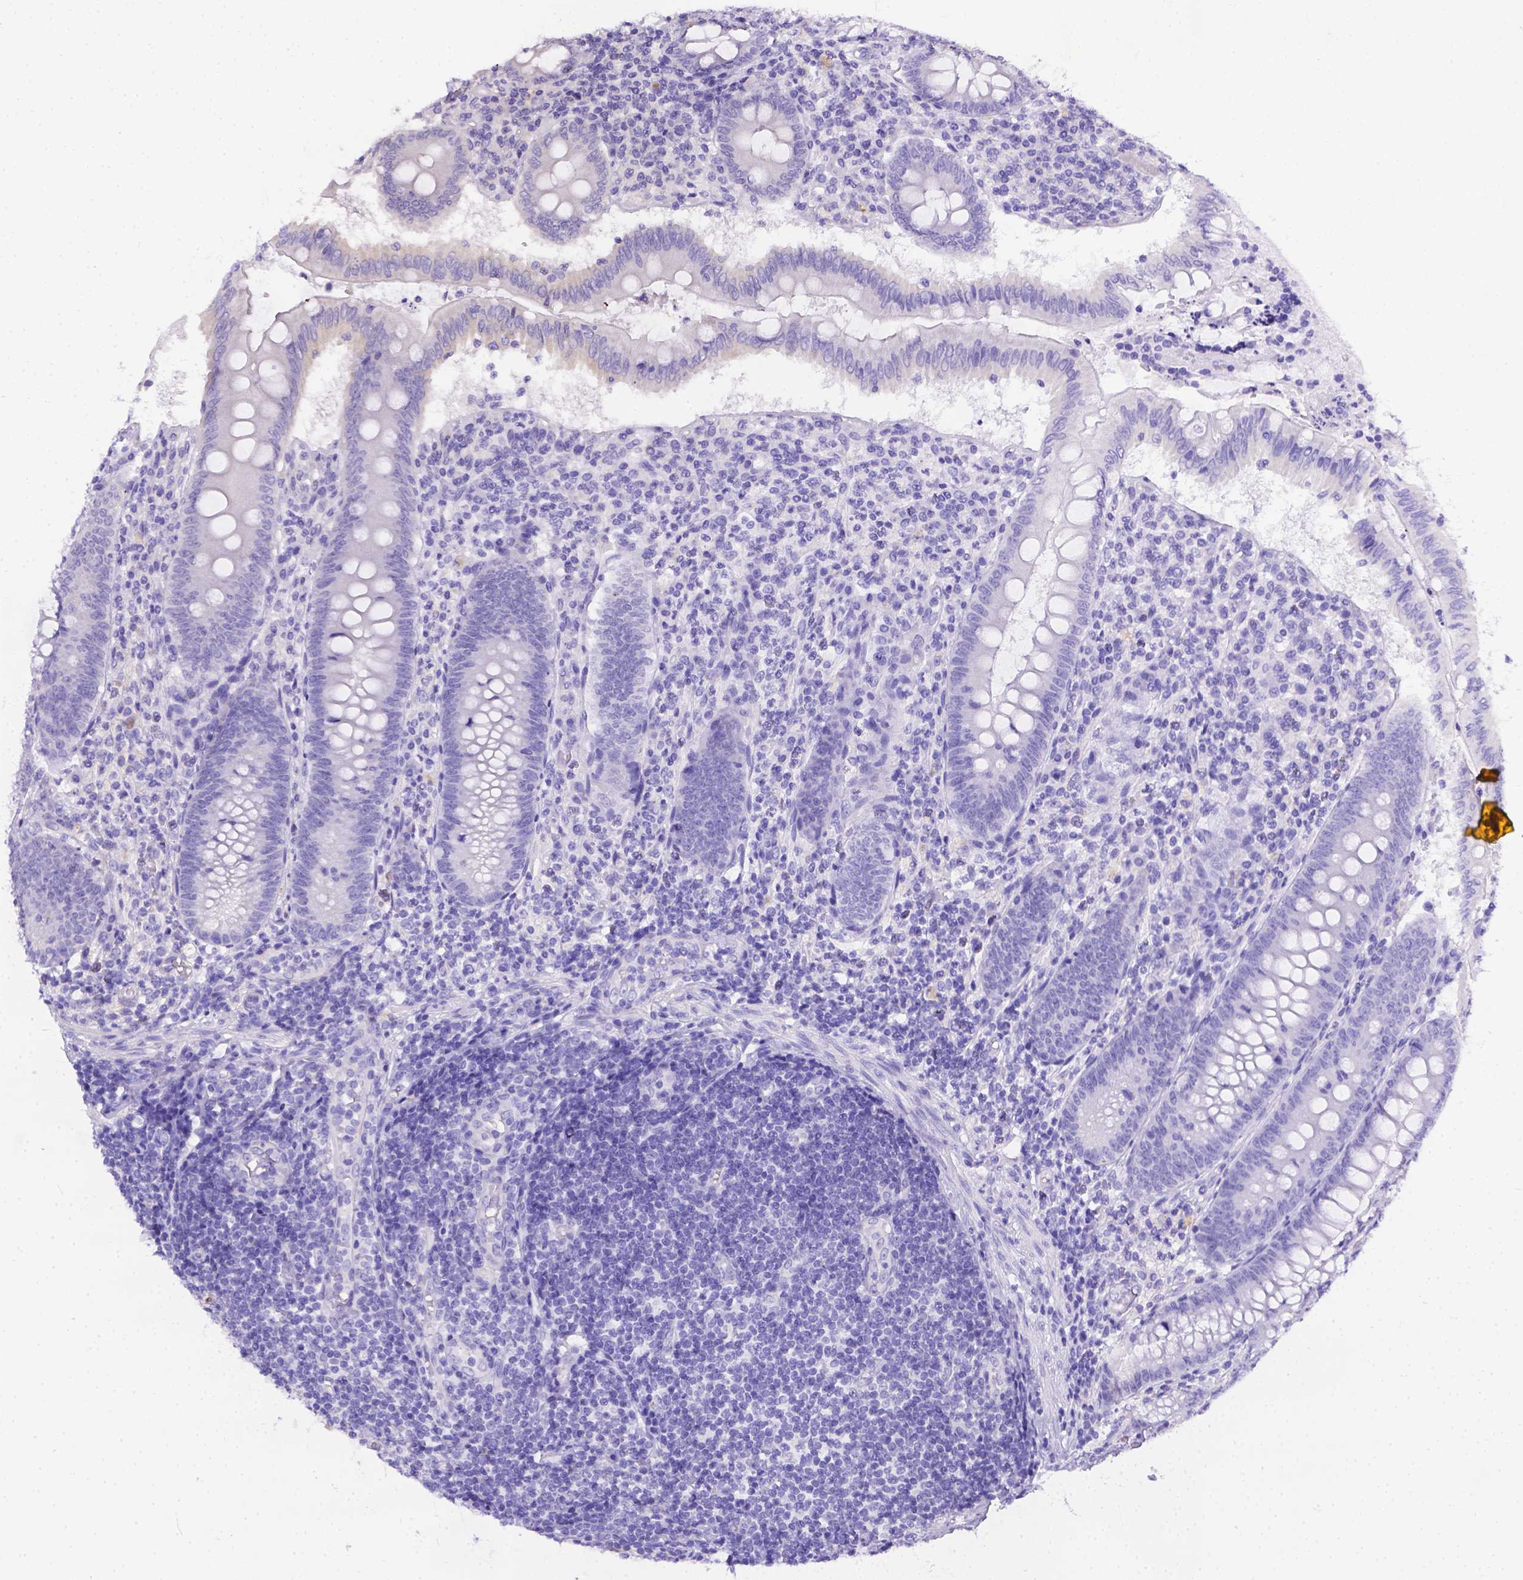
{"staining": {"intensity": "negative", "quantity": "none", "location": "none"}, "tissue": "appendix", "cell_type": "Glandular cells", "image_type": "normal", "snomed": [{"axis": "morphology", "description": "Normal tissue, NOS"}, {"axis": "morphology", "description": "Inflammation, NOS"}, {"axis": "topography", "description": "Appendix"}], "caption": "Unremarkable appendix was stained to show a protein in brown. There is no significant expression in glandular cells. (Immunohistochemistry, brightfield microscopy, high magnification).", "gene": "DLEC1", "patient": {"sex": "male", "age": 16}}